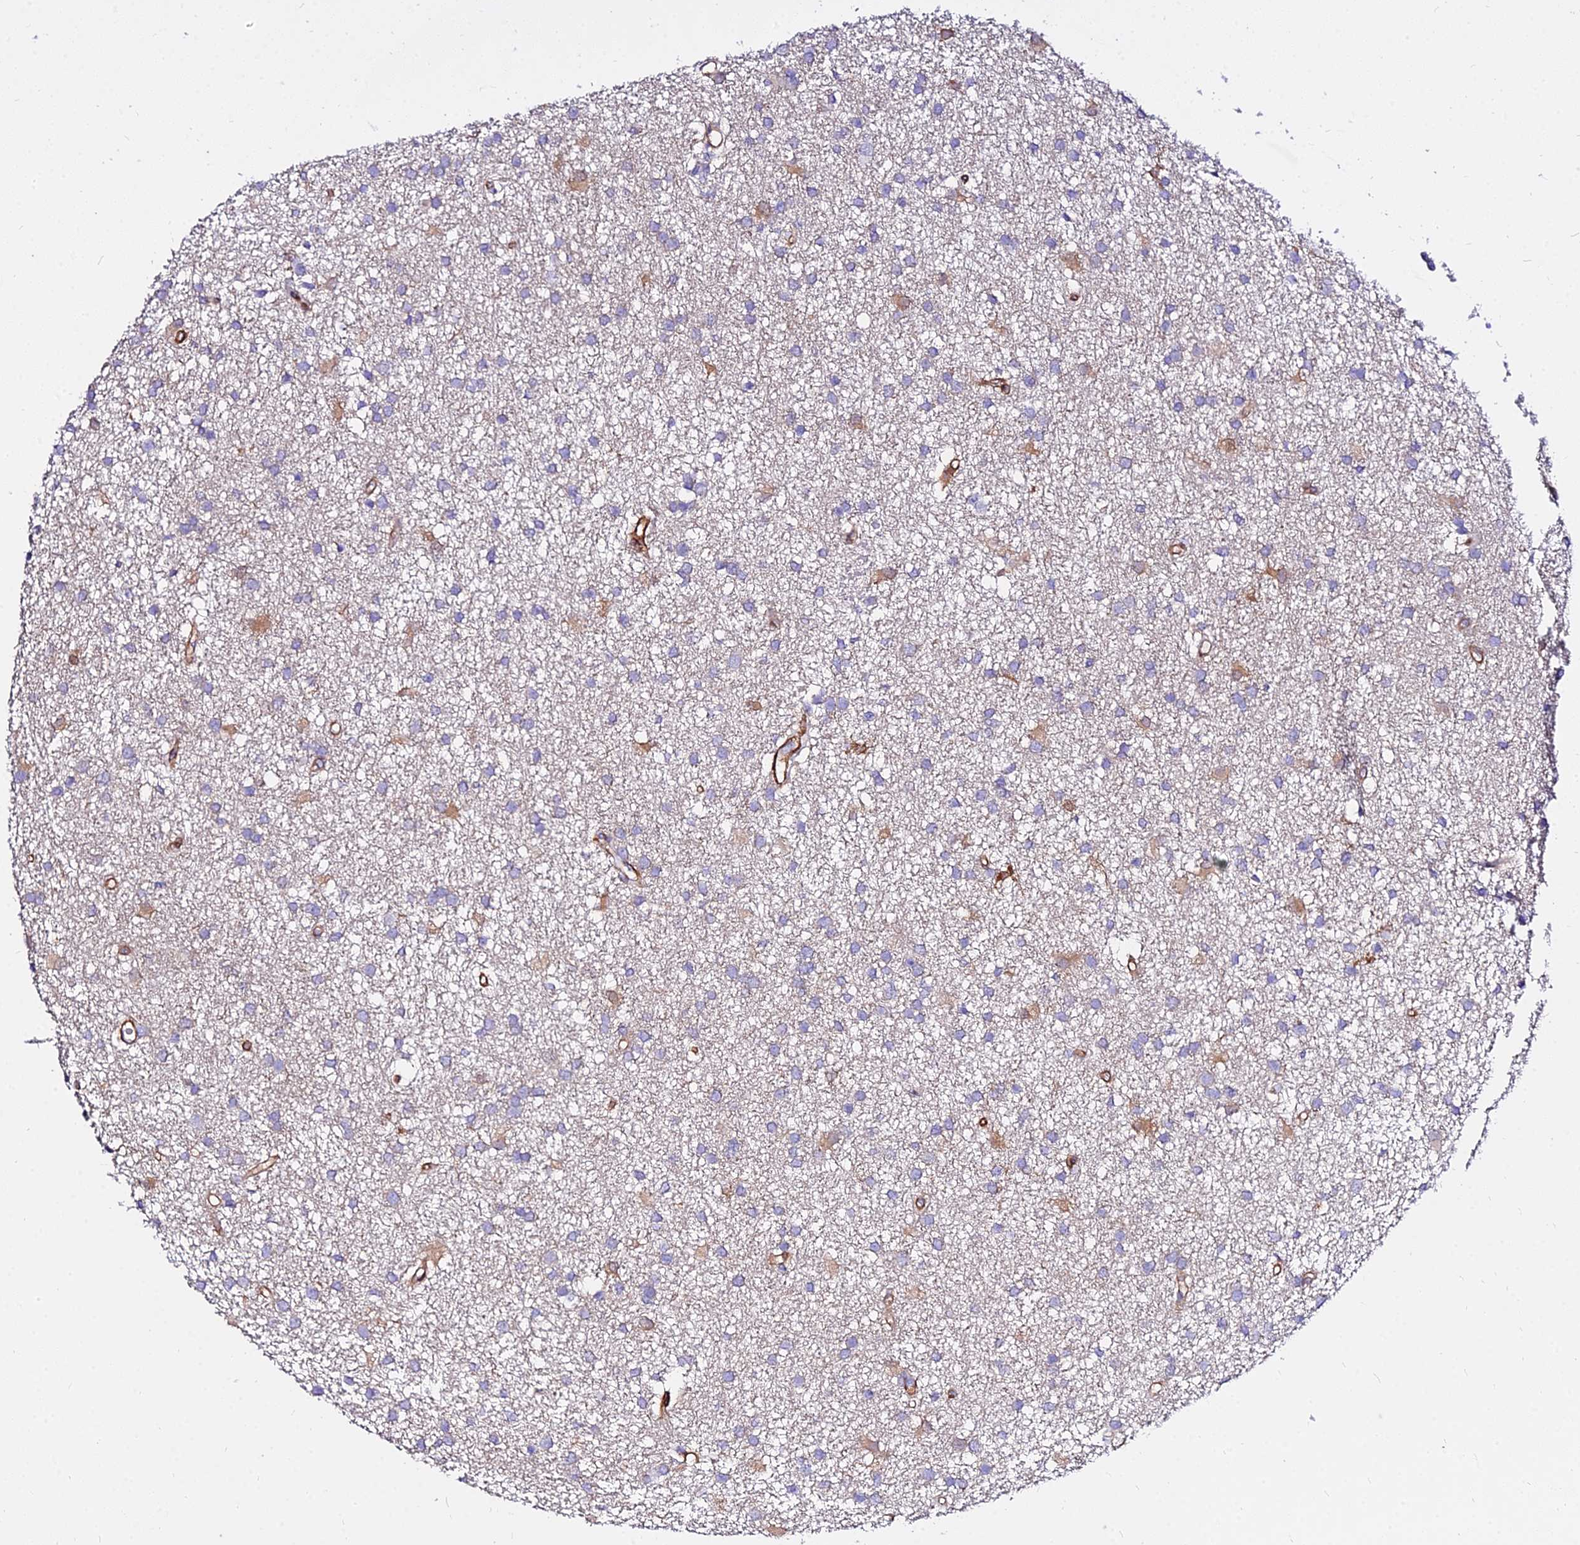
{"staining": {"intensity": "weak", "quantity": "<25%", "location": "cytoplasmic/membranous"}, "tissue": "glioma", "cell_type": "Tumor cells", "image_type": "cancer", "snomed": [{"axis": "morphology", "description": "Glioma, malignant, High grade"}, {"axis": "topography", "description": "Brain"}], "caption": "Tumor cells show no significant positivity in malignant glioma (high-grade).", "gene": "CSRP1", "patient": {"sex": "male", "age": 77}}